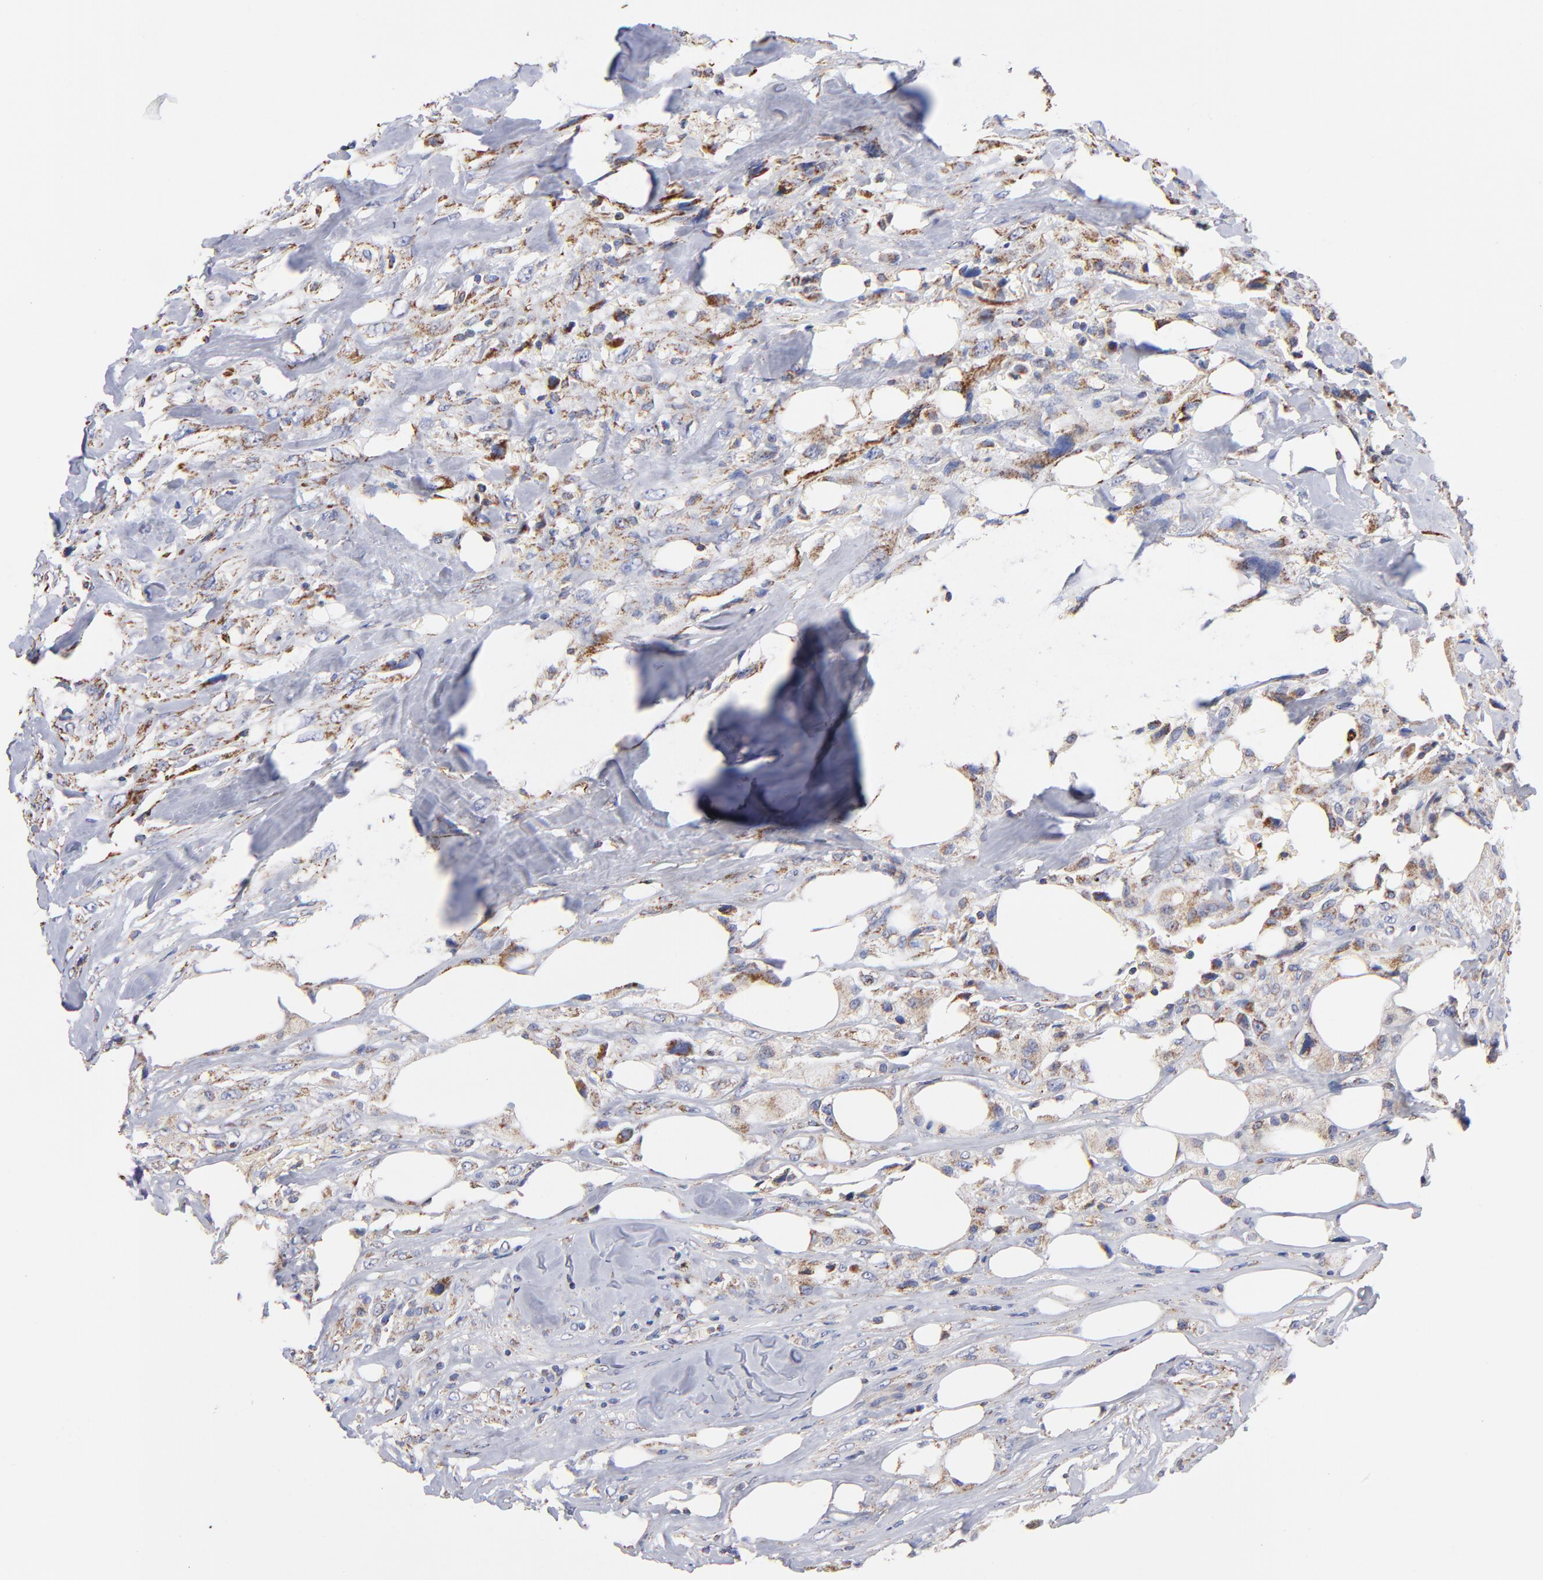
{"staining": {"intensity": "strong", "quantity": "25%-75%", "location": "cytoplasmic/membranous"}, "tissue": "breast cancer", "cell_type": "Tumor cells", "image_type": "cancer", "snomed": [{"axis": "morphology", "description": "Neoplasm, malignant, NOS"}, {"axis": "topography", "description": "Breast"}], "caption": "High-power microscopy captured an IHC micrograph of breast cancer, revealing strong cytoplasmic/membranous expression in about 25%-75% of tumor cells.", "gene": "PHB1", "patient": {"sex": "female", "age": 50}}